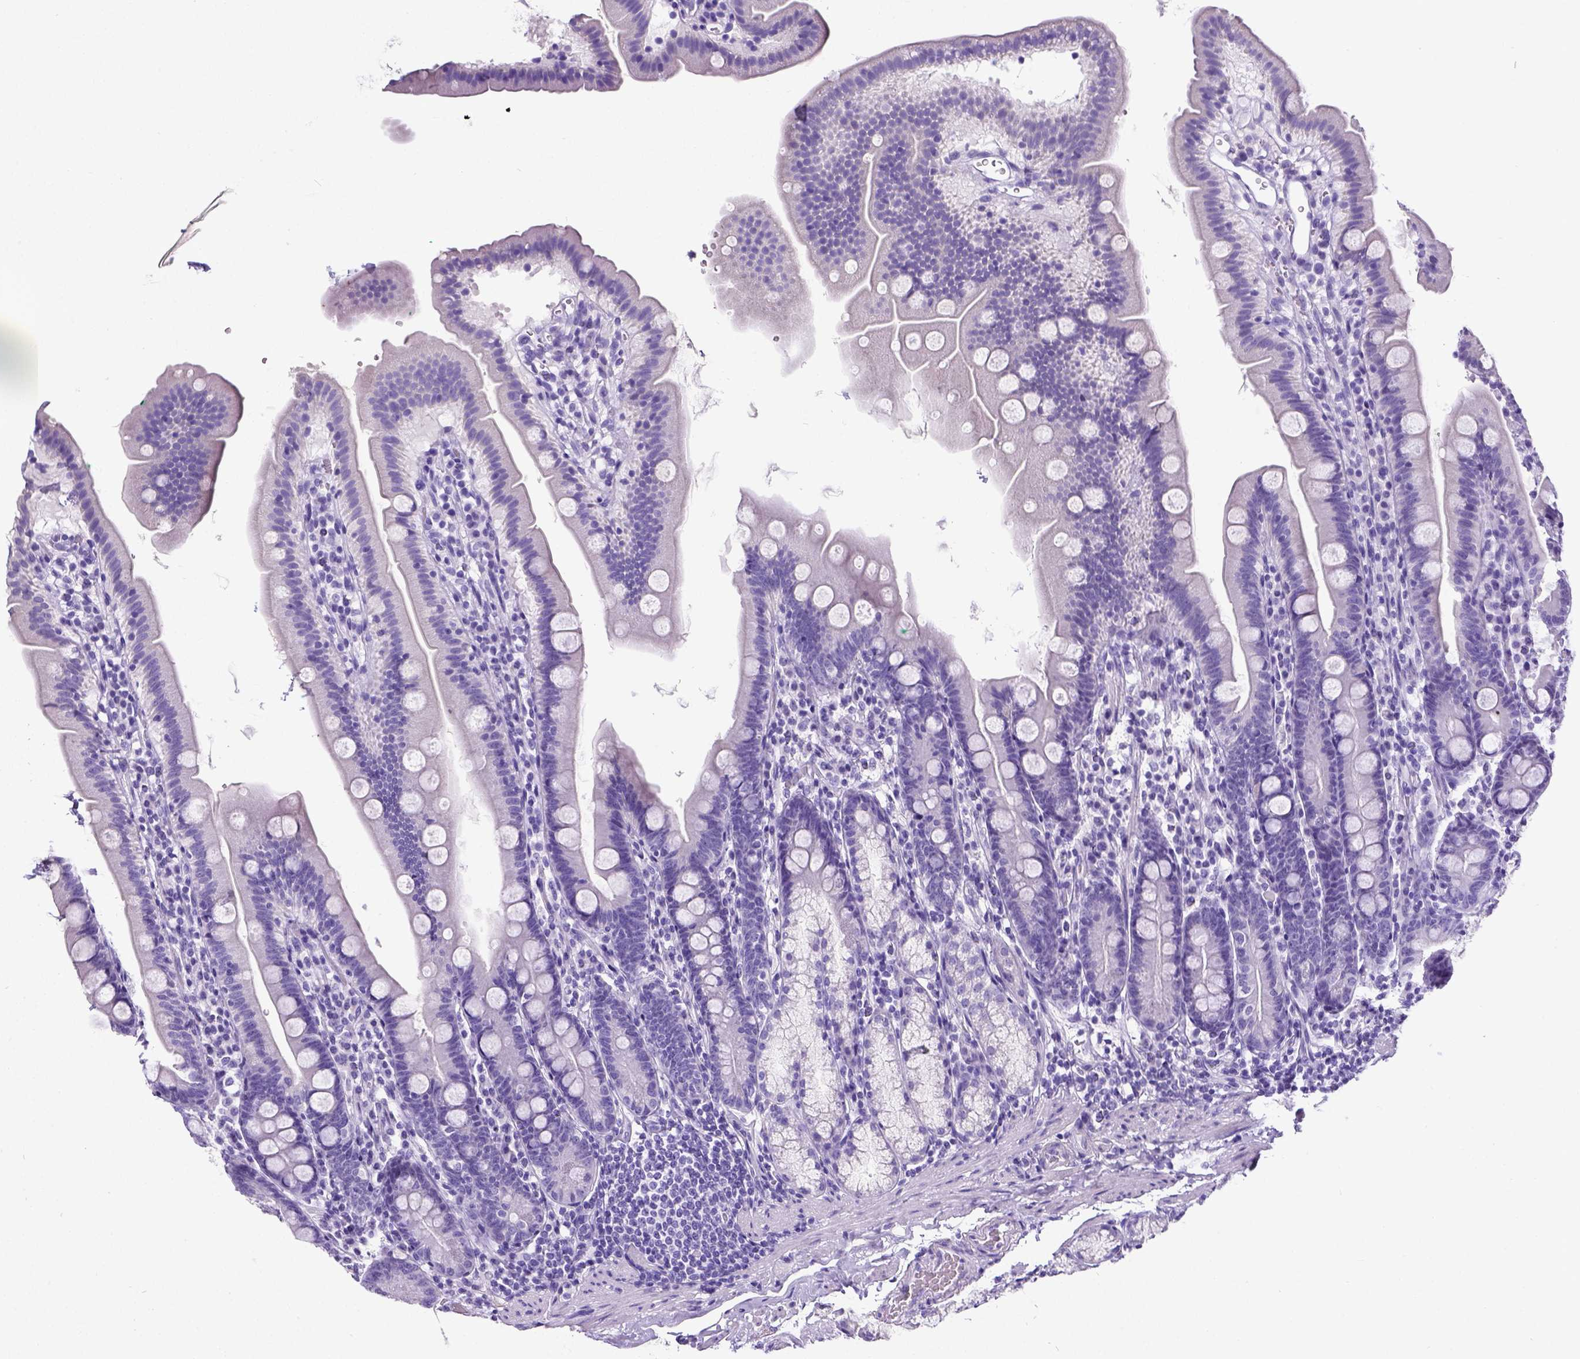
{"staining": {"intensity": "negative", "quantity": "none", "location": "none"}, "tissue": "duodenum", "cell_type": "Glandular cells", "image_type": "normal", "snomed": [{"axis": "morphology", "description": "Normal tissue, NOS"}, {"axis": "topography", "description": "Duodenum"}], "caption": "IHC micrograph of unremarkable human duodenum stained for a protein (brown), which shows no expression in glandular cells.", "gene": "SATB2", "patient": {"sex": "female", "age": 67}}